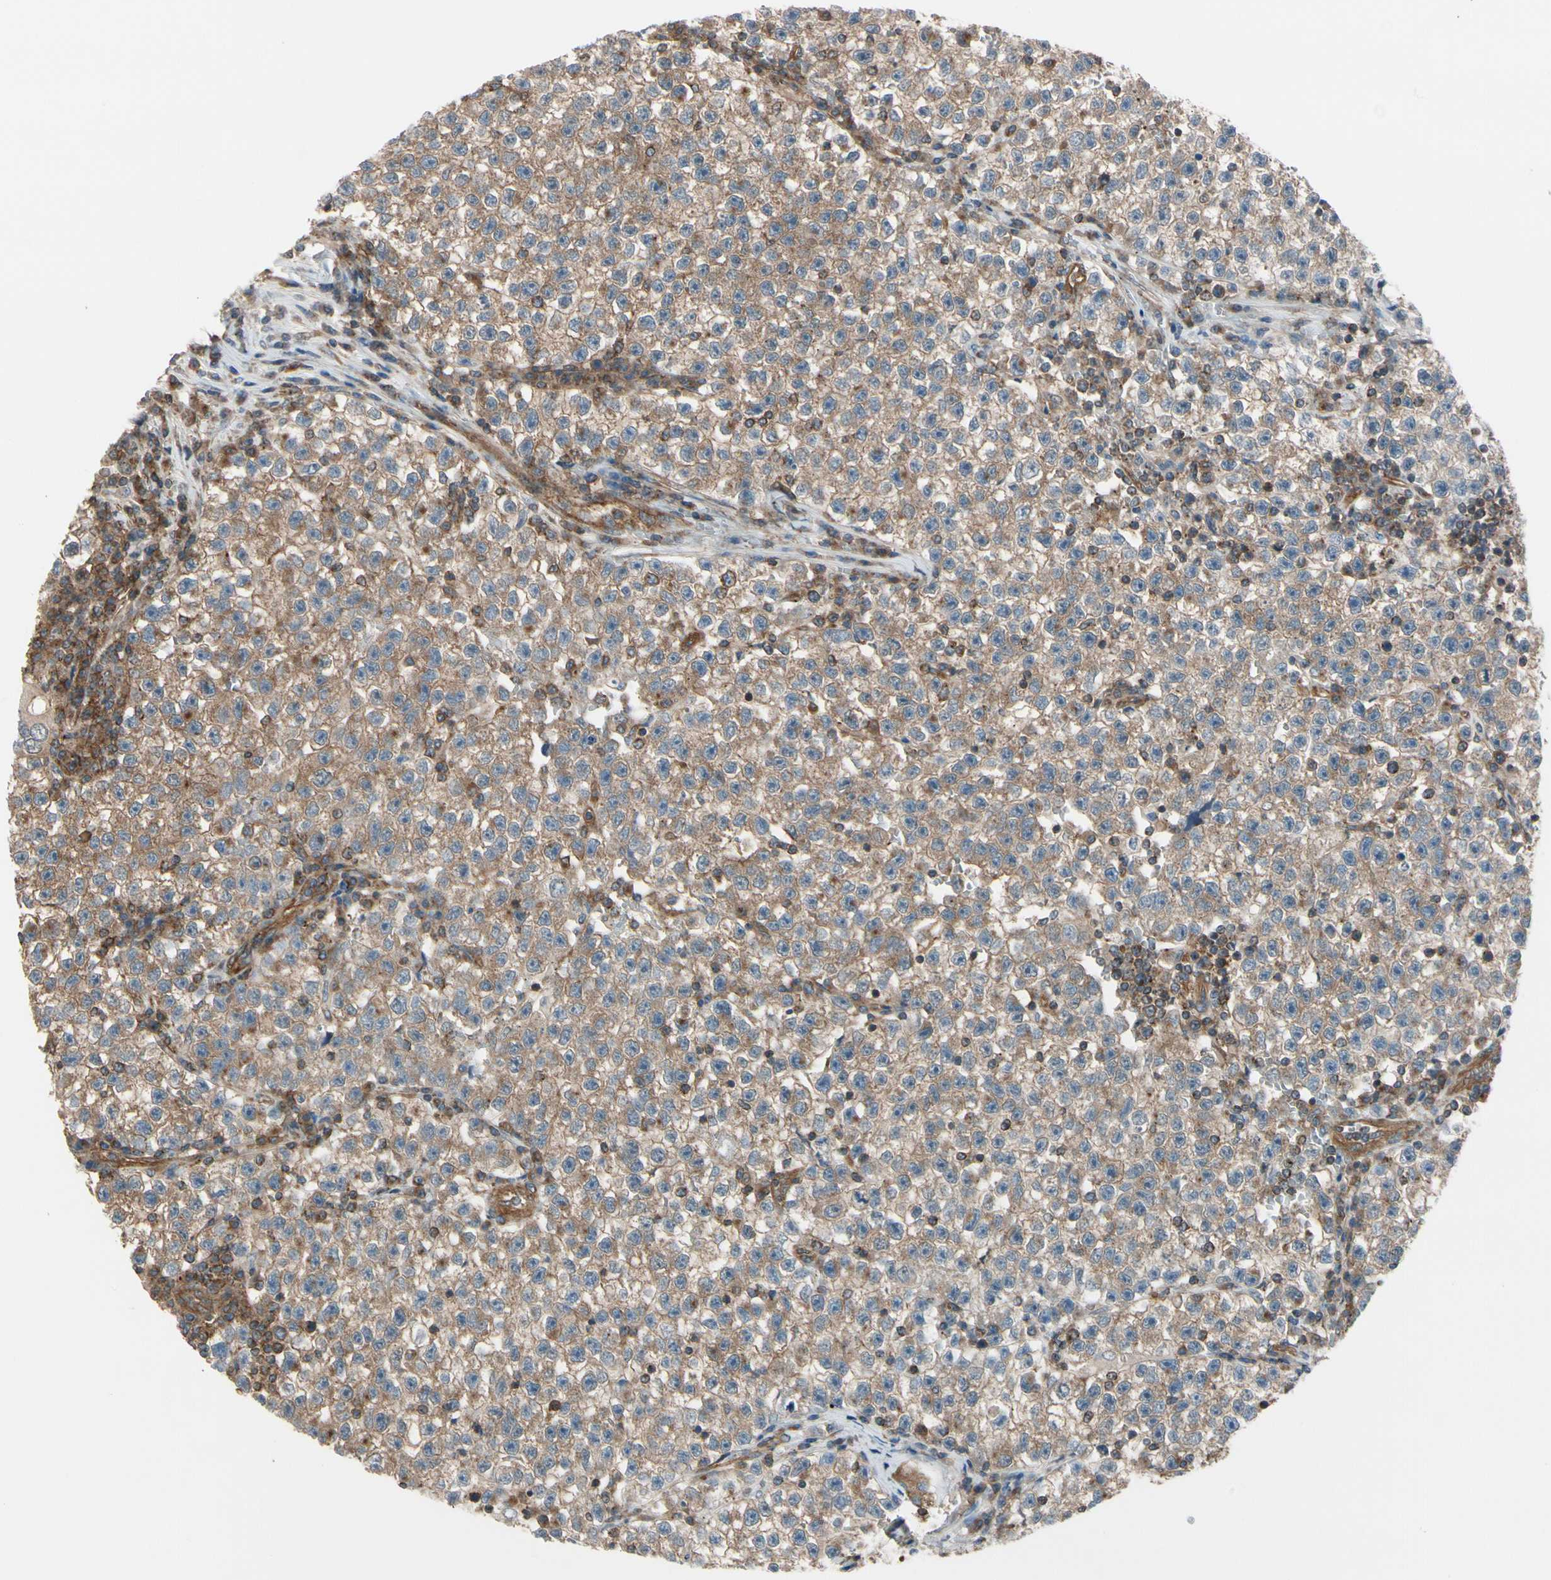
{"staining": {"intensity": "weak", "quantity": ">75%", "location": "cytoplasmic/membranous"}, "tissue": "testis cancer", "cell_type": "Tumor cells", "image_type": "cancer", "snomed": [{"axis": "morphology", "description": "Seminoma, NOS"}, {"axis": "topography", "description": "Testis"}], "caption": "DAB immunohistochemical staining of testis cancer (seminoma) displays weak cytoplasmic/membranous protein expression in about >75% of tumor cells.", "gene": "EPS15", "patient": {"sex": "male", "age": 22}}